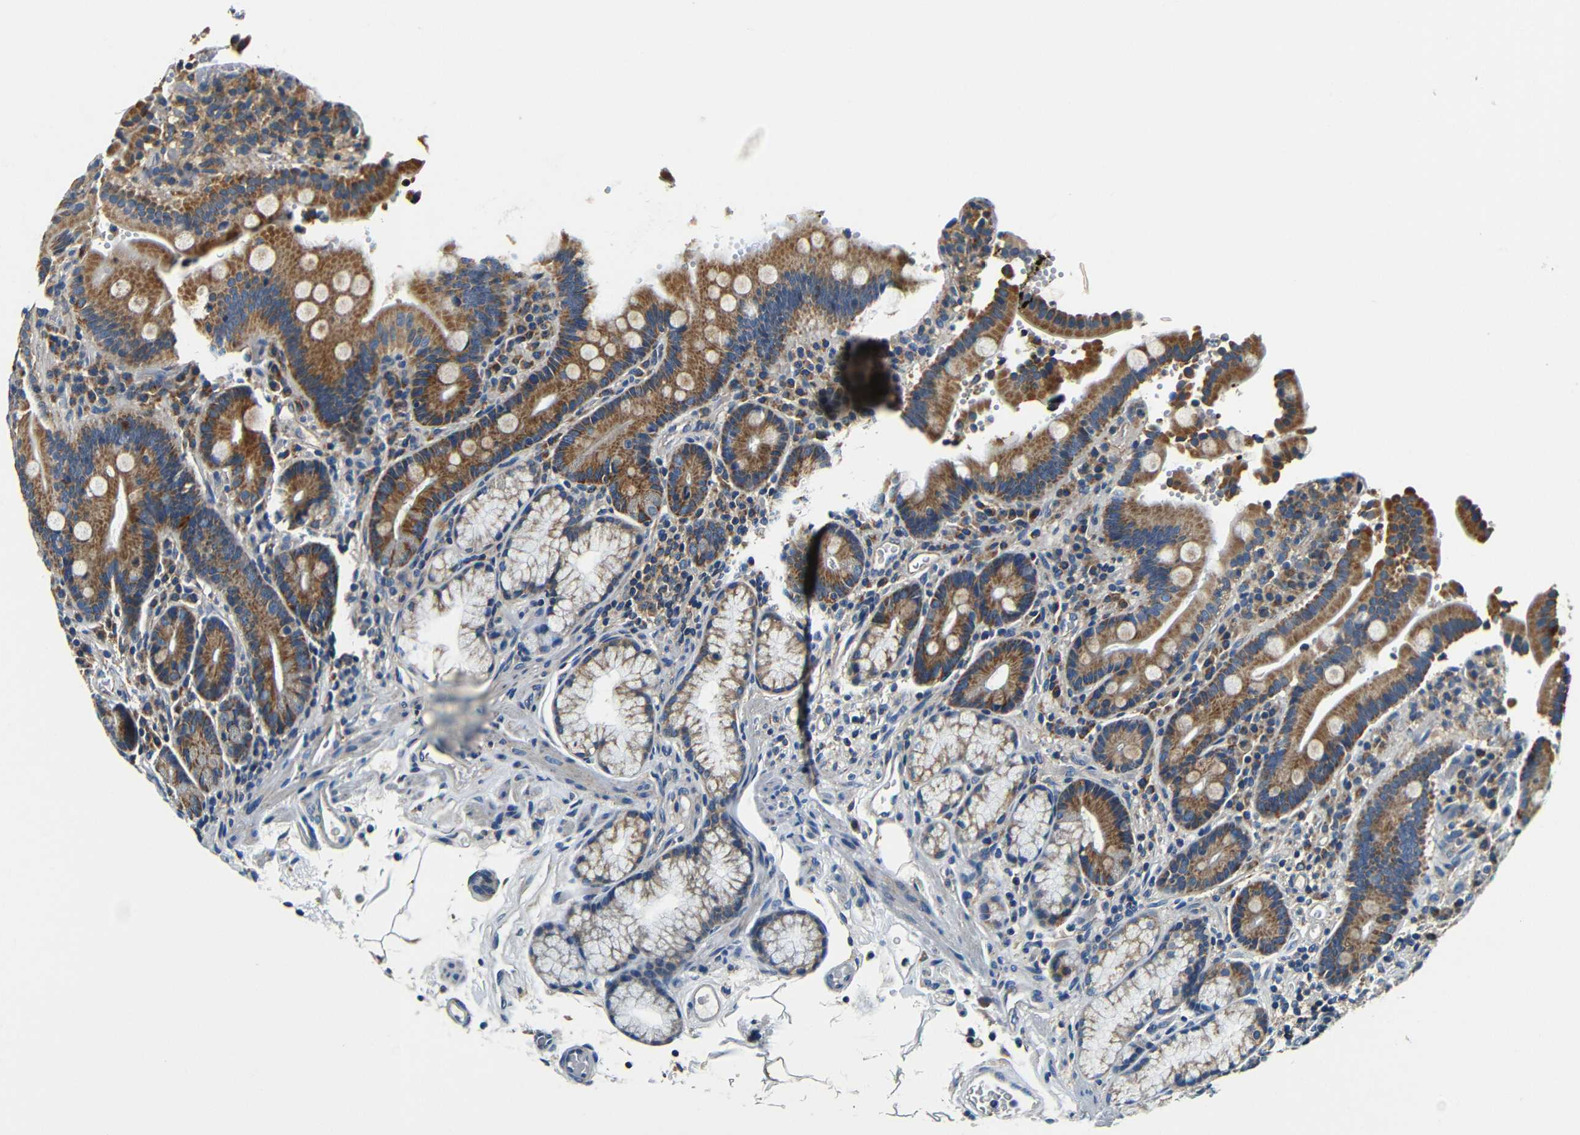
{"staining": {"intensity": "moderate", "quantity": ">75%", "location": "cytoplasmic/membranous"}, "tissue": "duodenum", "cell_type": "Glandular cells", "image_type": "normal", "snomed": [{"axis": "morphology", "description": "Normal tissue, NOS"}, {"axis": "topography", "description": "Small intestine, NOS"}], "caption": "Immunohistochemical staining of benign human duodenum exhibits medium levels of moderate cytoplasmic/membranous positivity in approximately >75% of glandular cells.", "gene": "MTX1", "patient": {"sex": "female", "age": 71}}